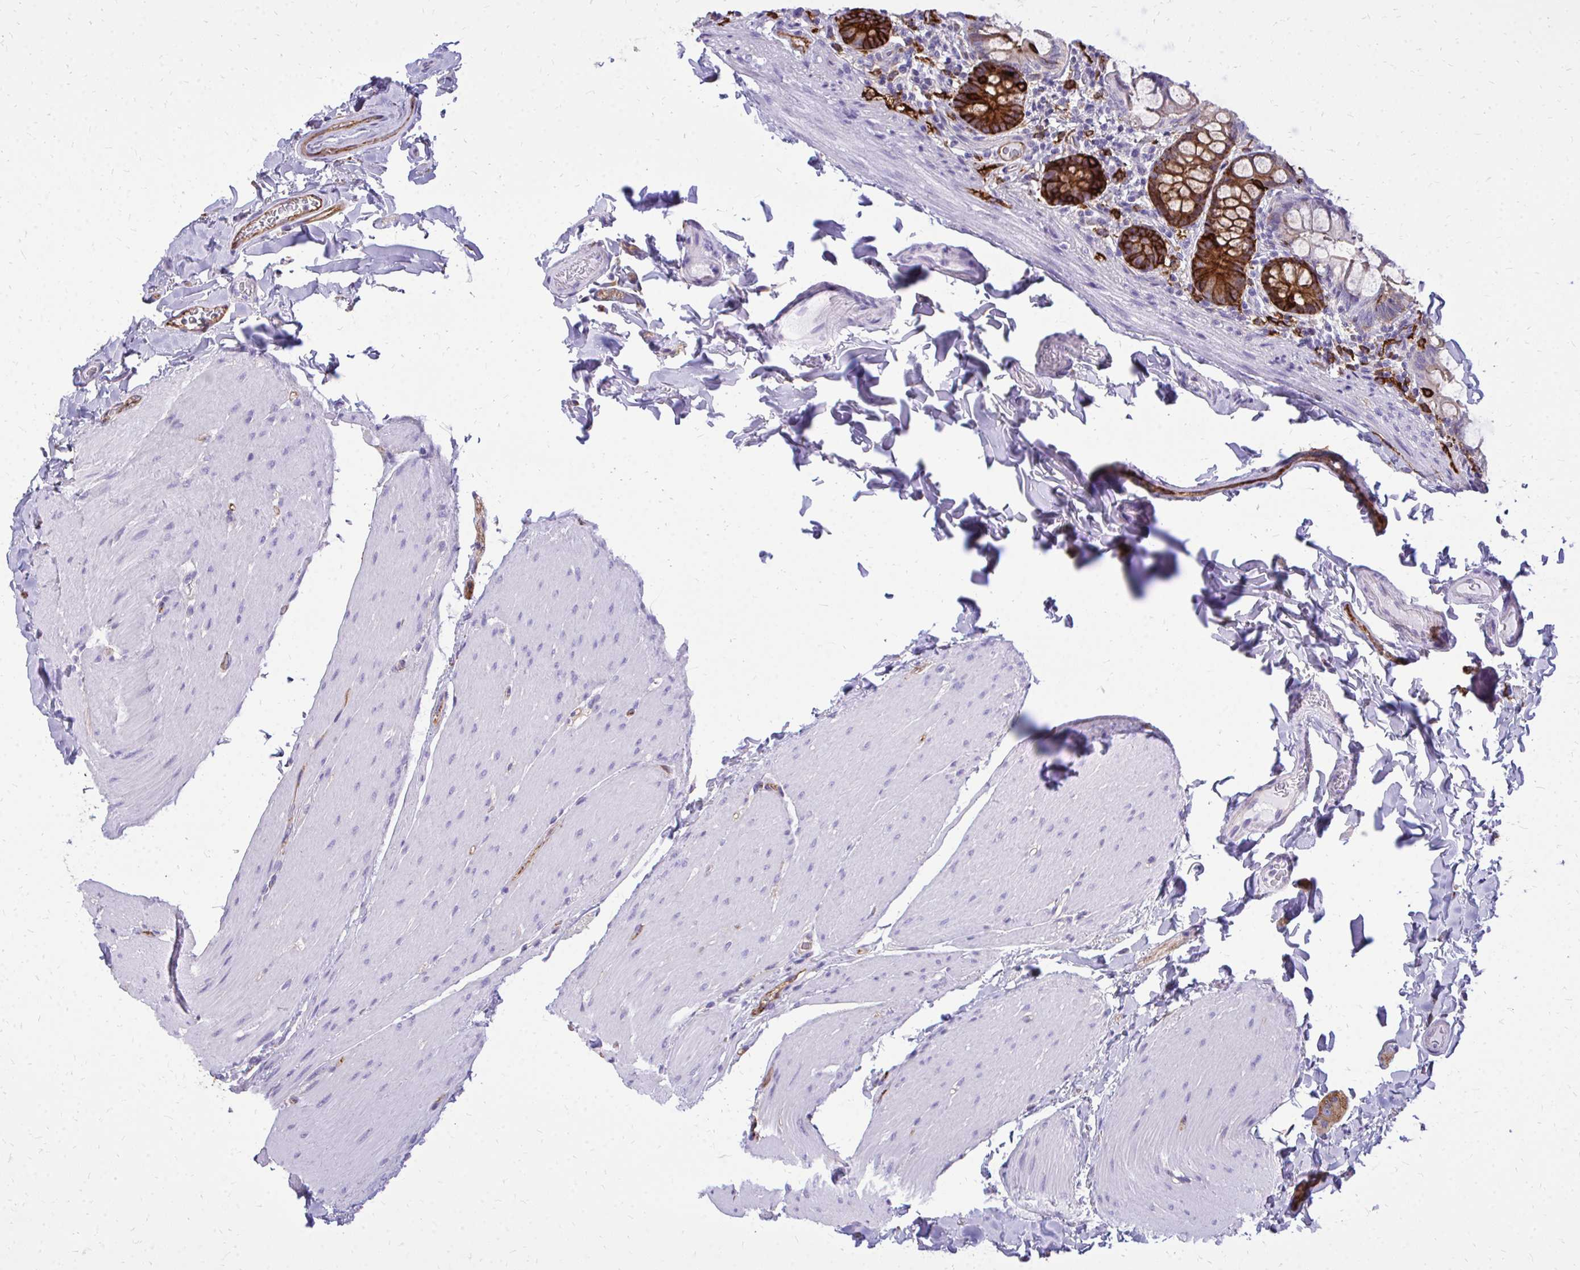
{"staining": {"intensity": "strong", "quantity": "25%-75%", "location": "cytoplasmic/membranous"}, "tissue": "small intestine", "cell_type": "Glandular cells", "image_type": "normal", "snomed": [{"axis": "morphology", "description": "Normal tissue, NOS"}, {"axis": "topography", "description": "Small intestine"}], "caption": "Glandular cells display strong cytoplasmic/membranous expression in approximately 25%-75% of cells in unremarkable small intestine. (IHC, brightfield microscopy, high magnification).", "gene": "MARCKSL1", "patient": {"sex": "male", "age": 70}}